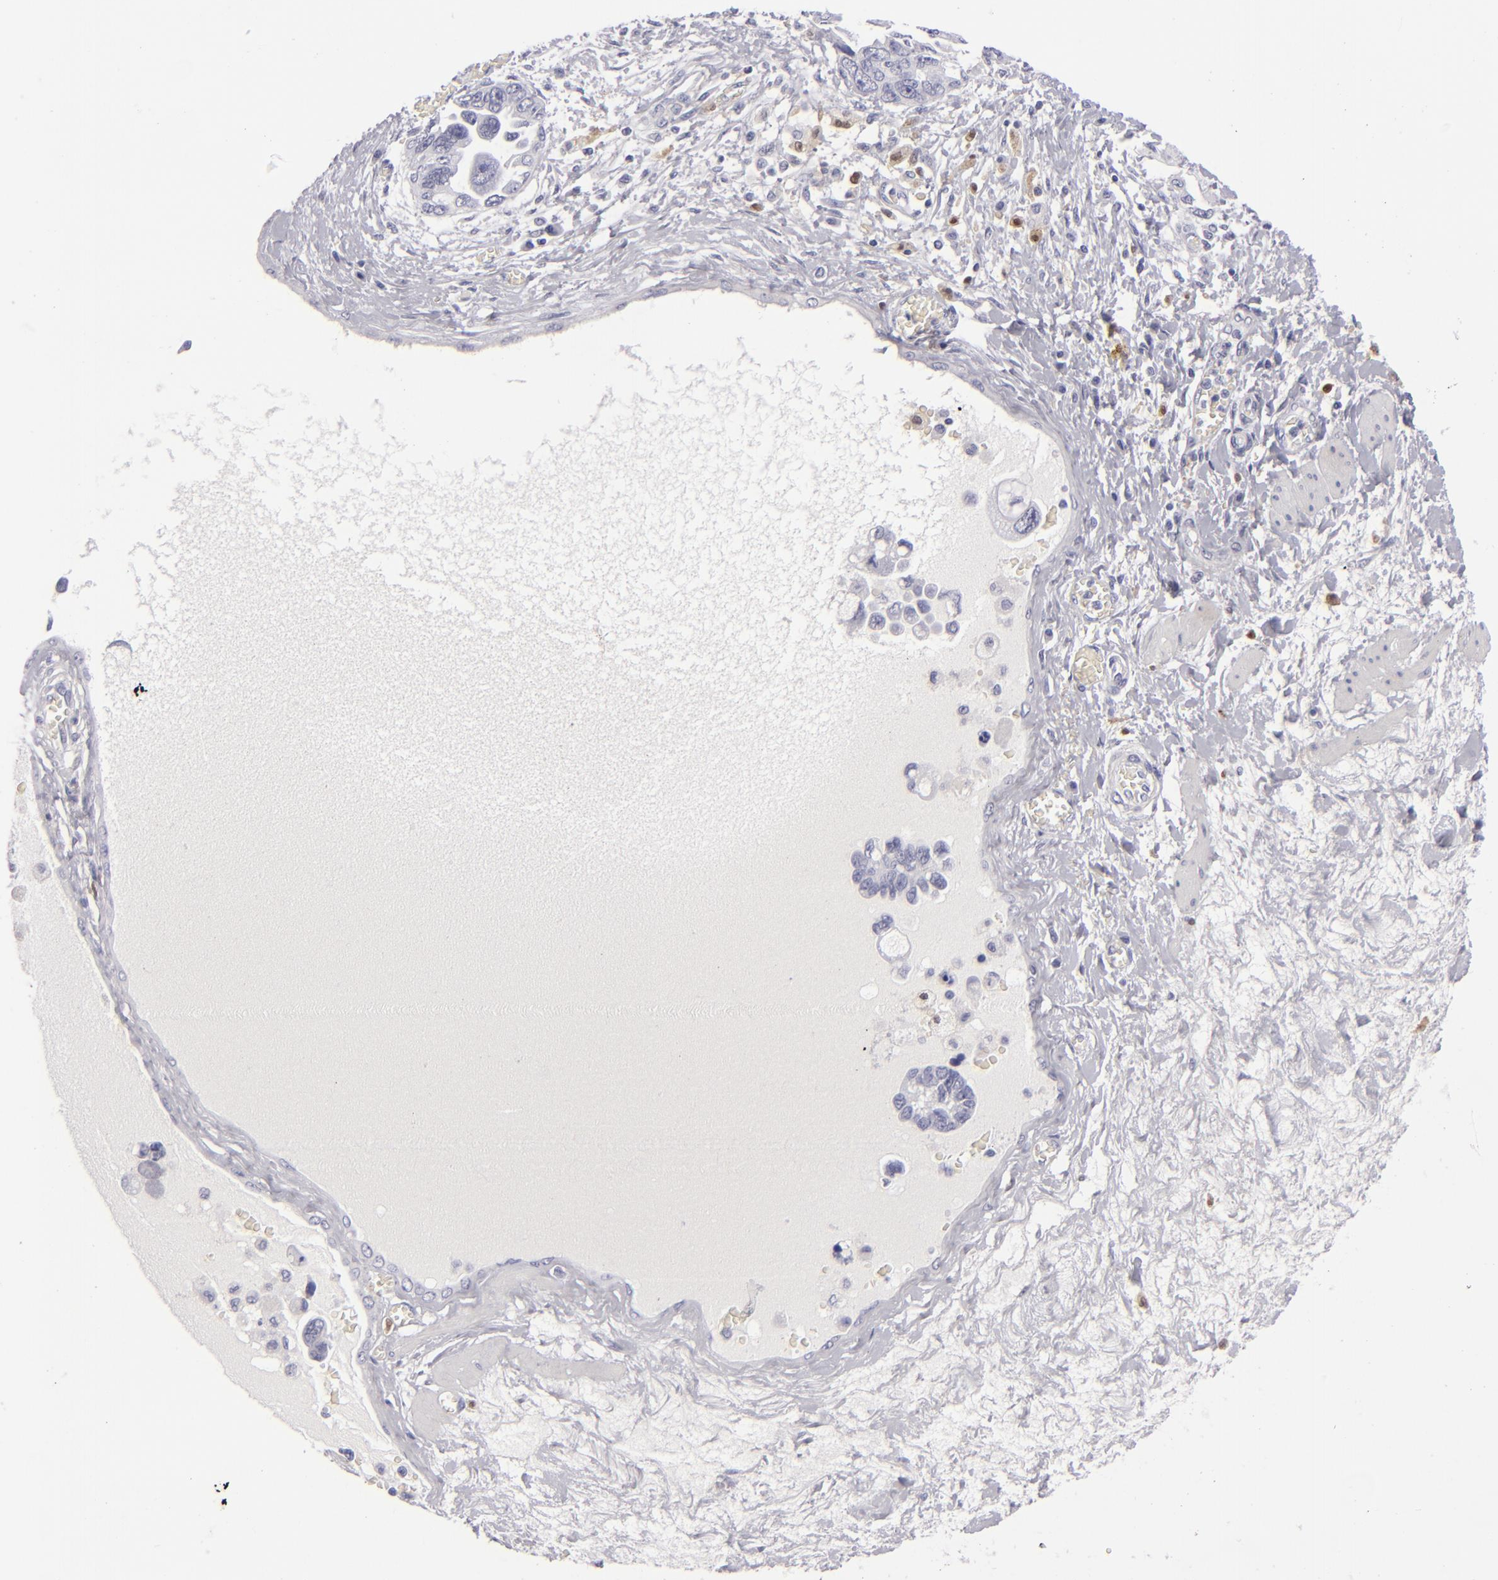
{"staining": {"intensity": "negative", "quantity": "none", "location": "none"}, "tissue": "ovarian cancer", "cell_type": "Tumor cells", "image_type": "cancer", "snomed": [{"axis": "morphology", "description": "Cystadenocarcinoma, serous, NOS"}, {"axis": "topography", "description": "Ovary"}], "caption": "High power microscopy micrograph of an IHC image of ovarian serous cystadenocarcinoma, revealing no significant positivity in tumor cells.", "gene": "F13A1", "patient": {"sex": "female", "age": 63}}